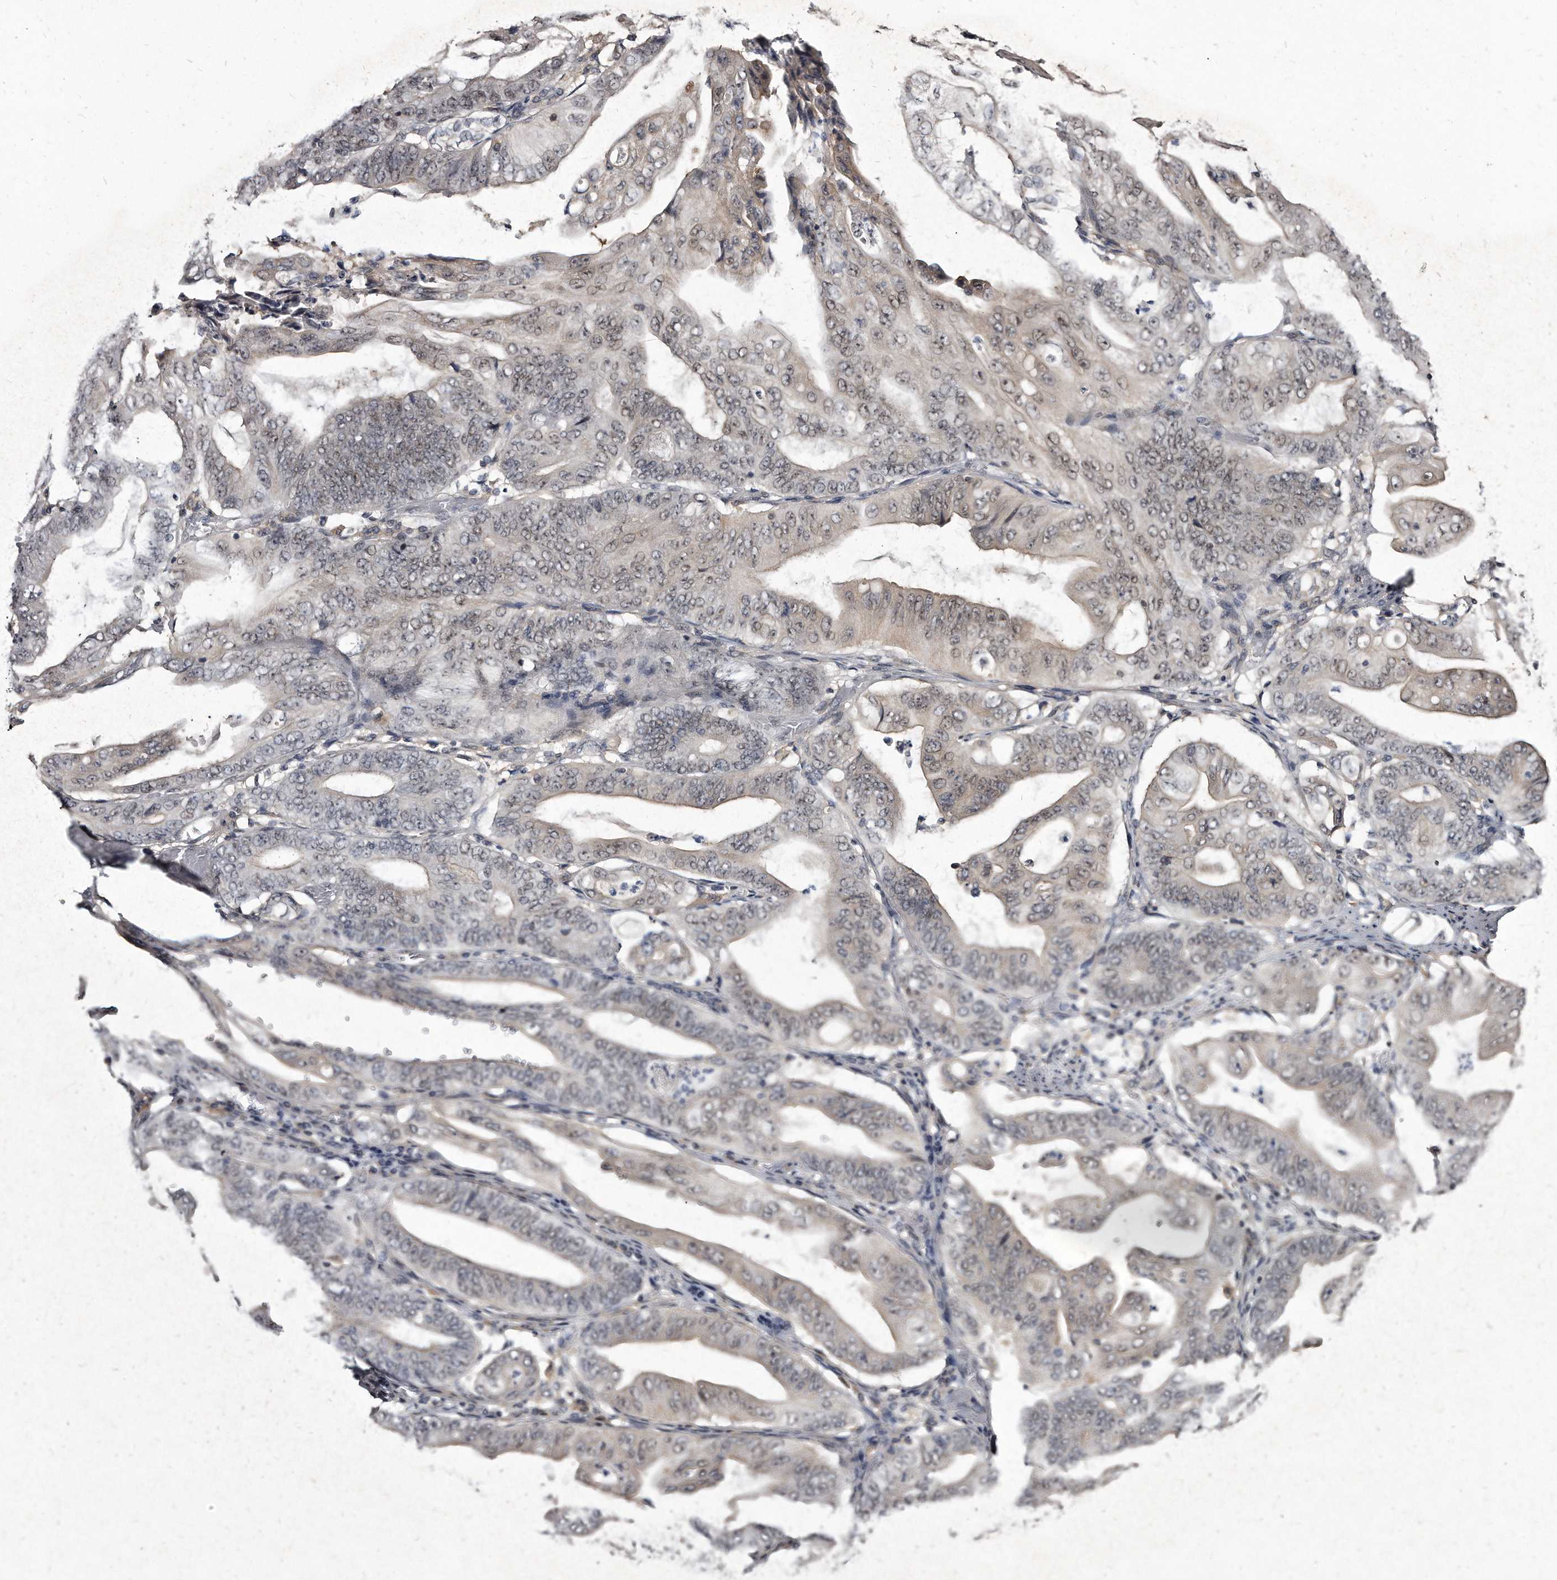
{"staining": {"intensity": "weak", "quantity": "<25%", "location": "nuclear"}, "tissue": "stomach cancer", "cell_type": "Tumor cells", "image_type": "cancer", "snomed": [{"axis": "morphology", "description": "Adenocarcinoma, NOS"}, {"axis": "topography", "description": "Stomach"}], "caption": "High power microscopy image of an IHC image of stomach cancer (adenocarcinoma), revealing no significant positivity in tumor cells.", "gene": "KLHDC3", "patient": {"sex": "female", "age": 73}}